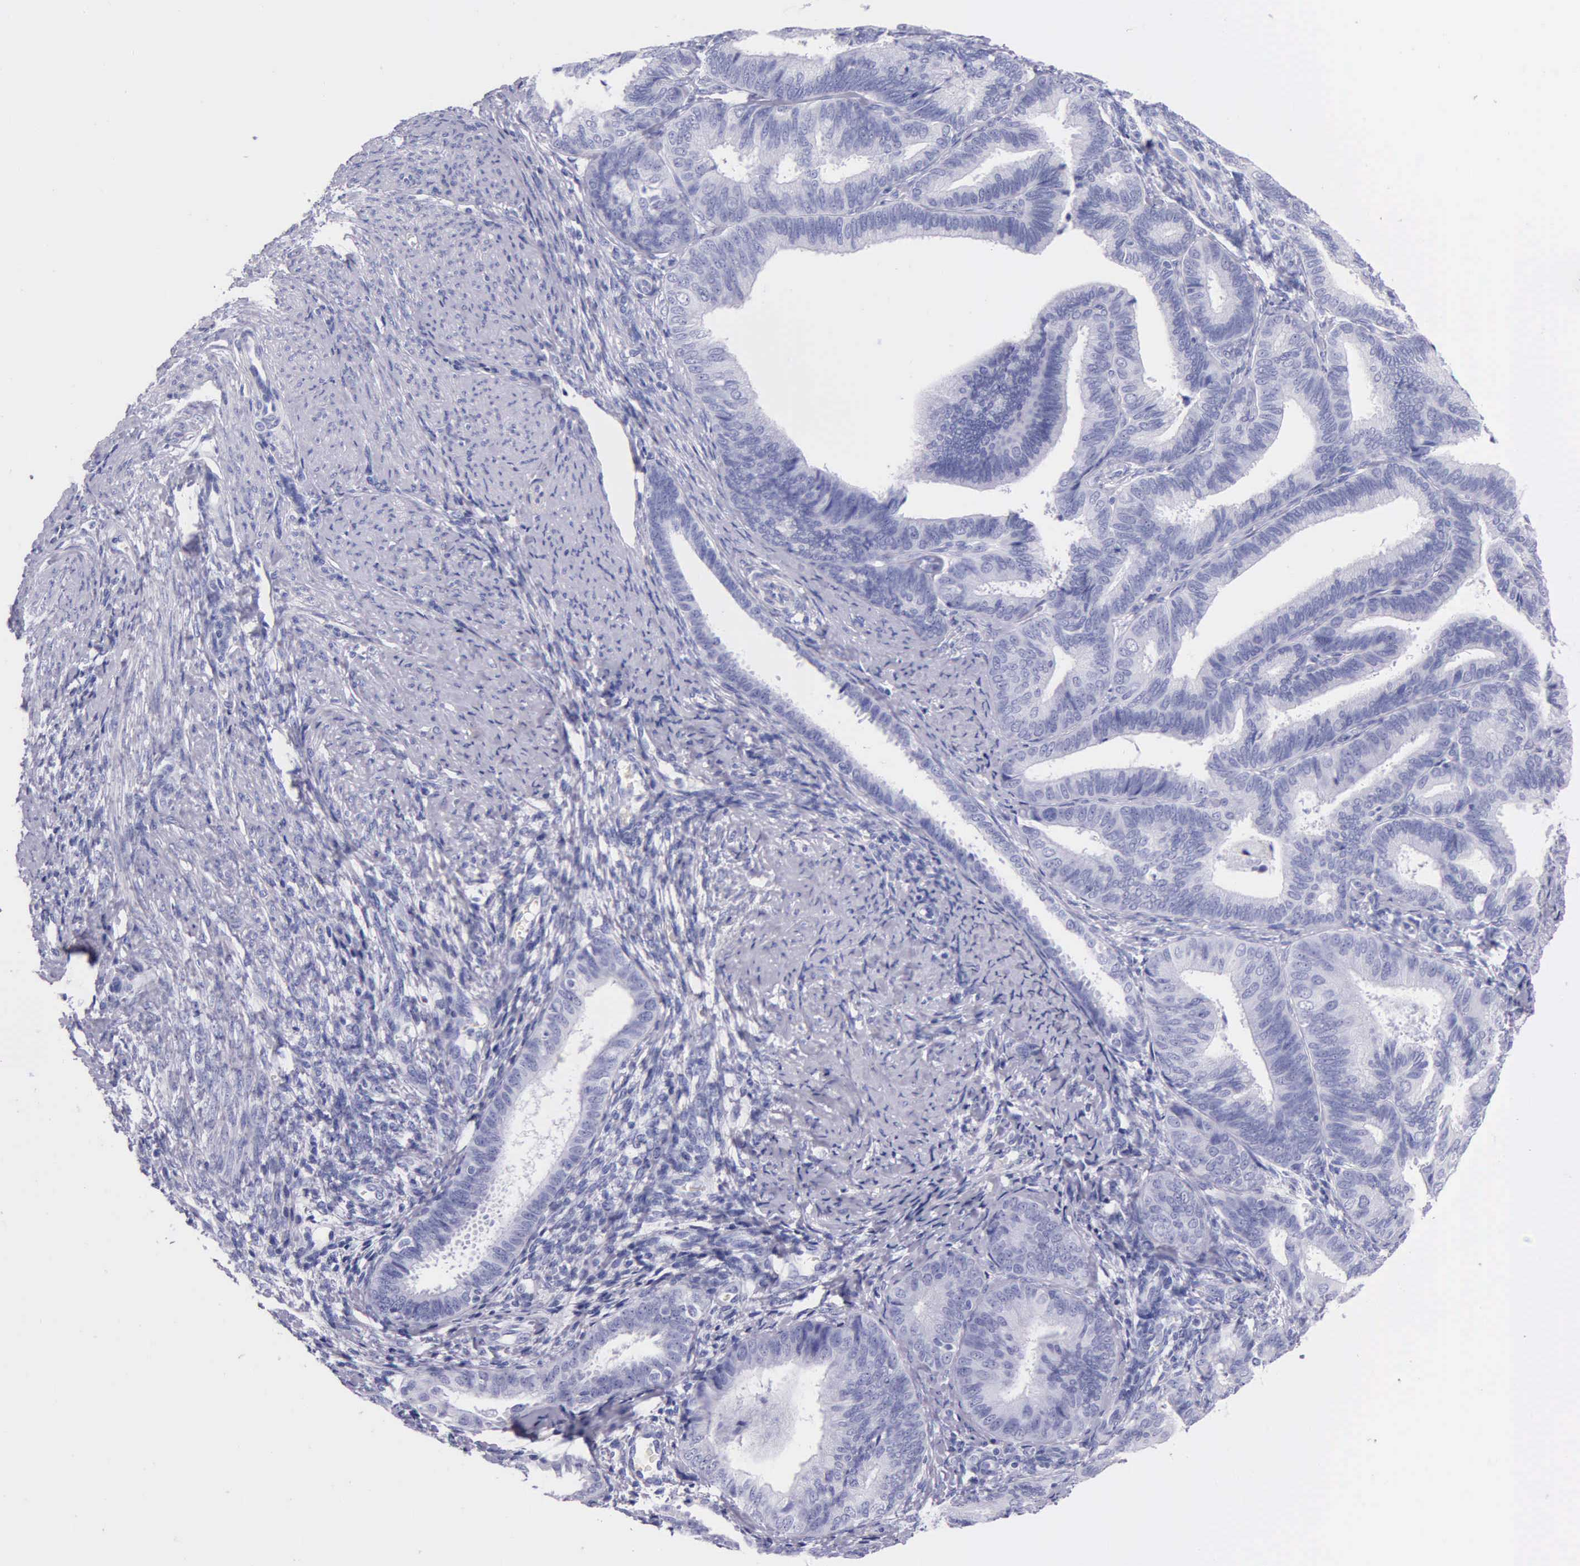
{"staining": {"intensity": "negative", "quantity": "none", "location": "none"}, "tissue": "endometrial cancer", "cell_type": "Tumor cells", "image_type": "cancer", "snomed": [{"axis": "morphology", "description": "Adenocarcinoma, NOS"}, {"axis": "topography", "description": "Endometrium"}], "caption": "An IHC image of endometrial cancer is shown. There is no staining in tumor cells of endometrial cancer.", "gene": "KLK3", "patient": {"sex": "female", "age": 63}}